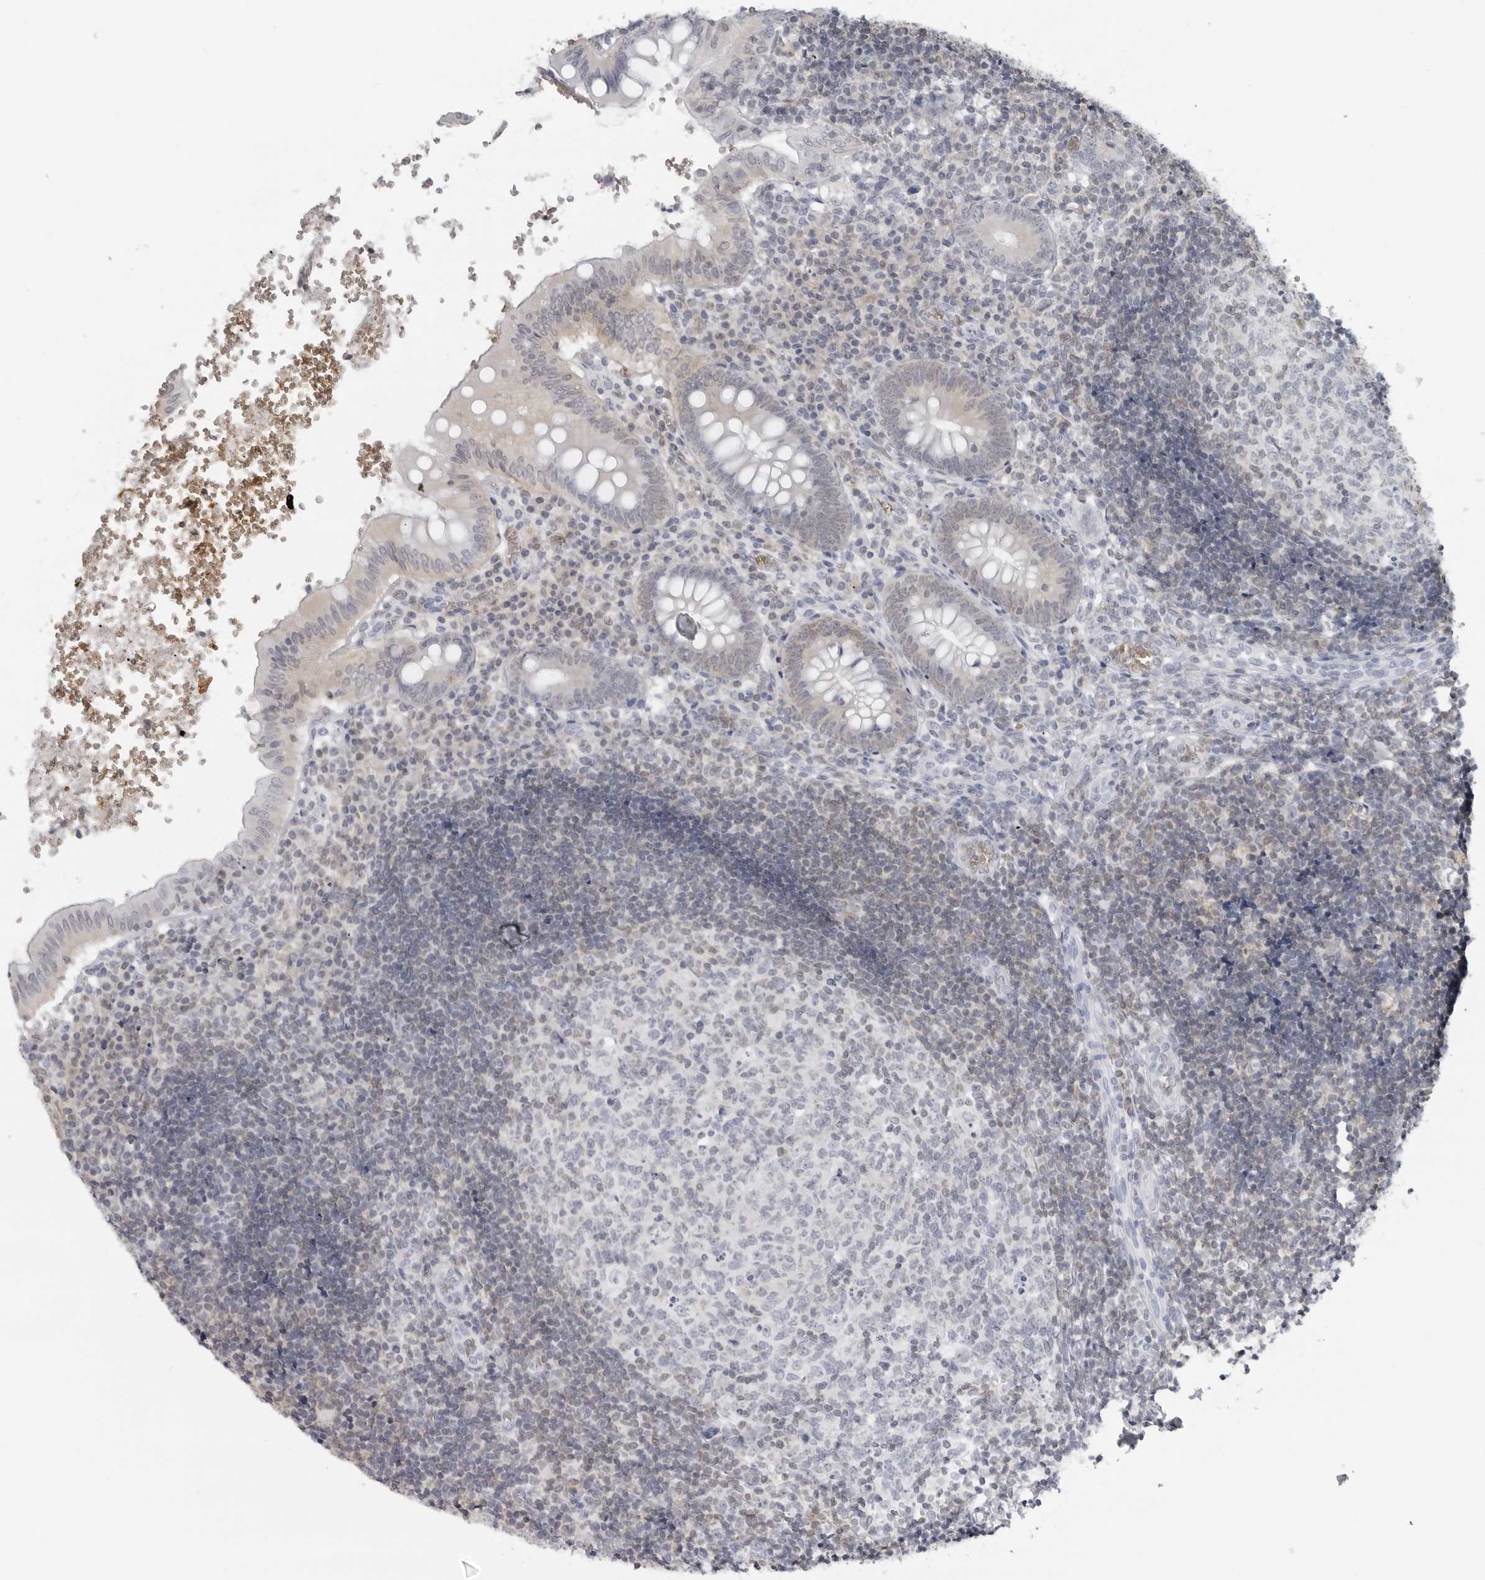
{"staining": {"intensity": "weak", "quantity": "<25%", "location": "cytoplasmic/membranous"}, "tissue": "appendix", "cell_type": "Glandular cells", "image_type": "normal", "snomed": [{"axis": "morphology", "description": "Normal tissue, NOS"}, {"axis": "topography", "description": "Appendix"}], "caption": "Normal appendix was stained to show a protein in brown. There is no significant staining in glandular cells. Brightfield microscopy of IHC stained with DAB (brown) and hematoxylin (blue), captured at high magnification.", "gene": "EPB41", "patient": {"sex": "male", "age": 8}}